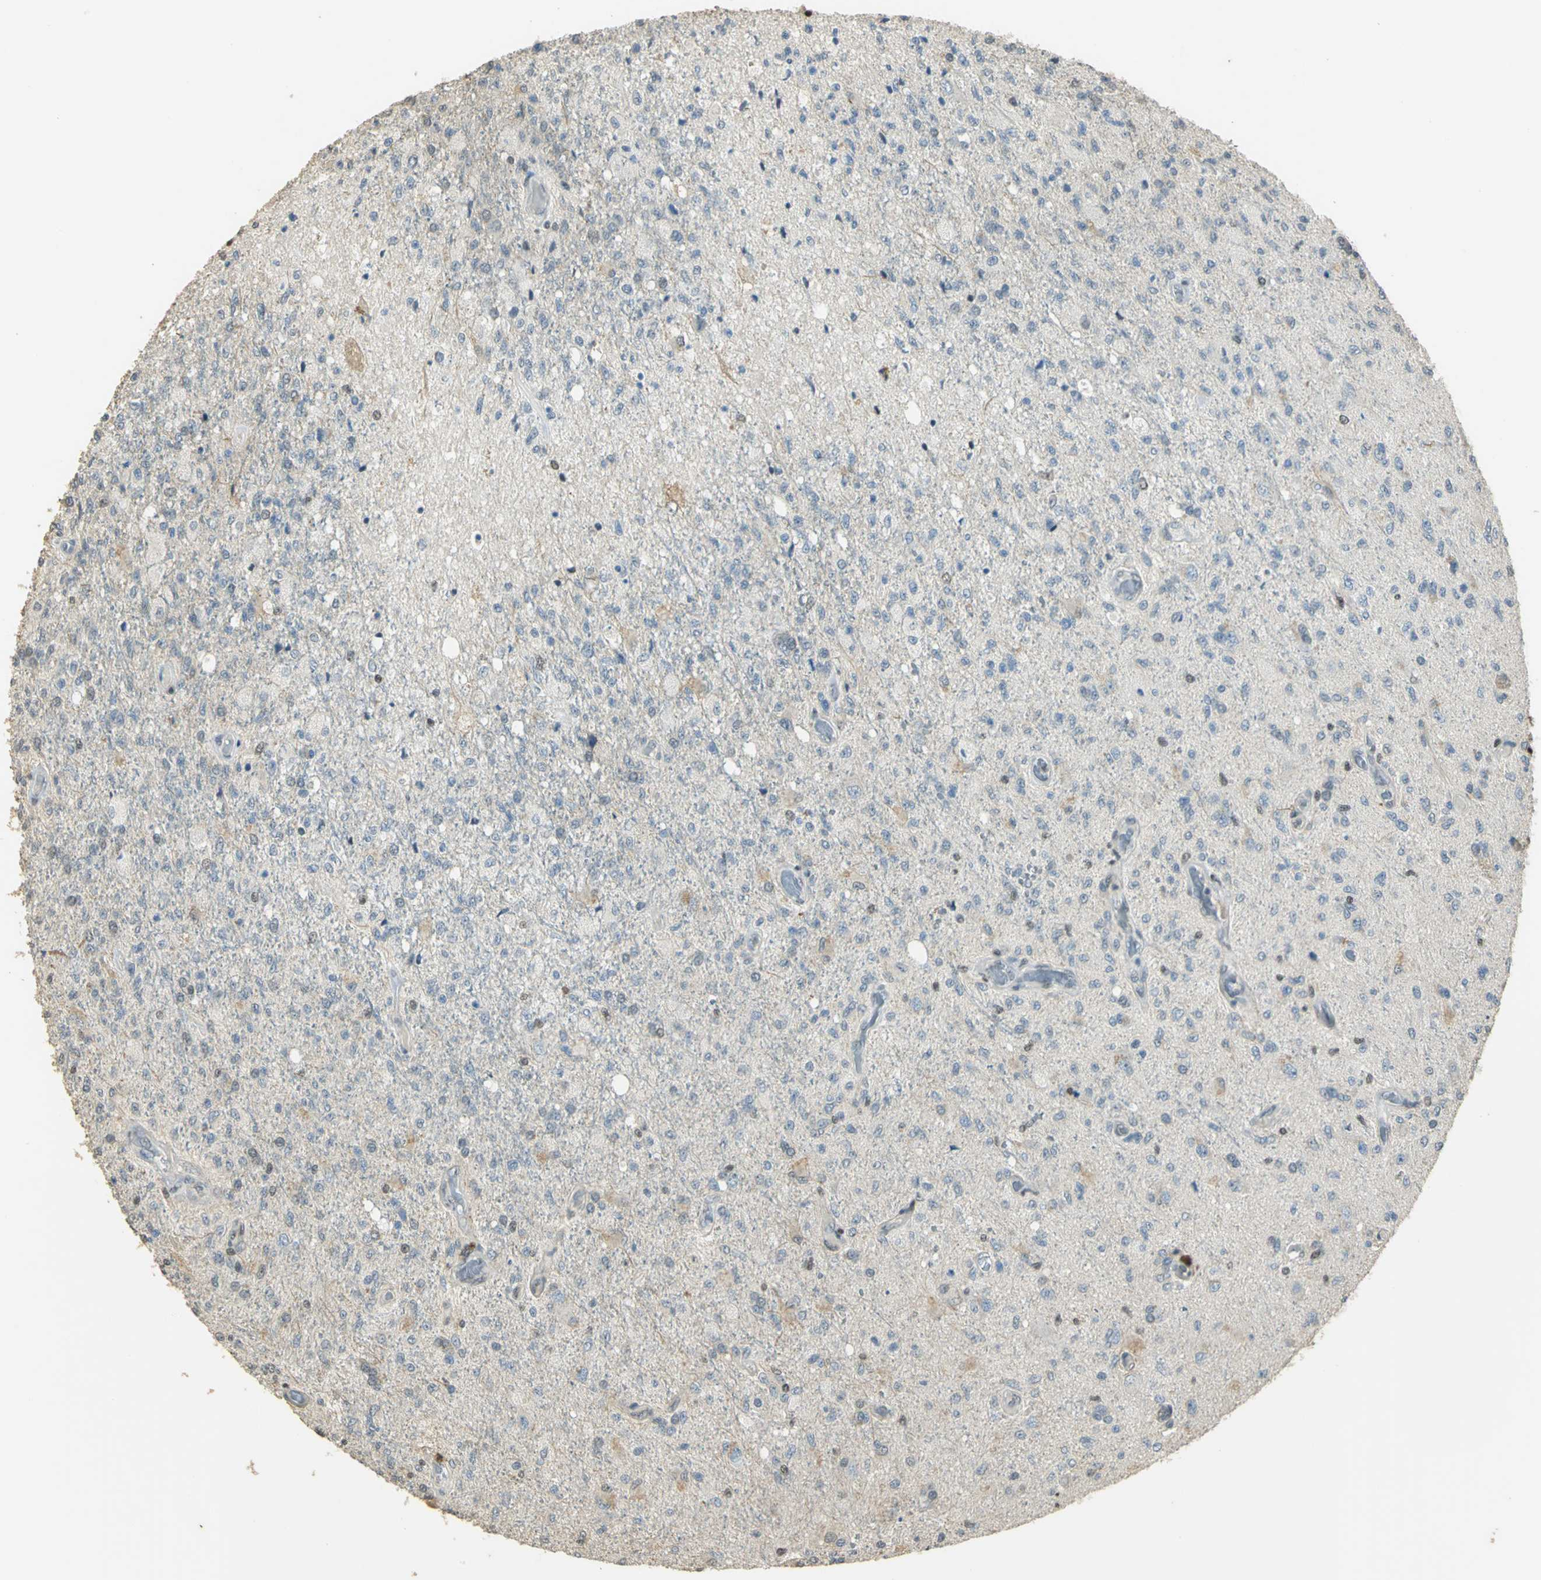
{"staining": {"intensity": "weak", "quantity": "25%-75%", "location": "nuclear"}, "tissue": "glioma", "cell_type": "Tumor cells", "image_type": "cancer", "snomed": [{"axis": "morphology", "description": "Normal tissue, NOS"}, {"axis": "morphology", "description": "Glioma, malignant, High grade"}, {"axis": "topography", "description": "Cerebral cortex"}], "caption": "Malignant high-grade glioma was stained to show a protein in brown. There is low levels of weak nuclear staining in about 25%-75% of tumor cells.", "gene": "ELF1", "patient": {"sex": "male", "age": 77}}